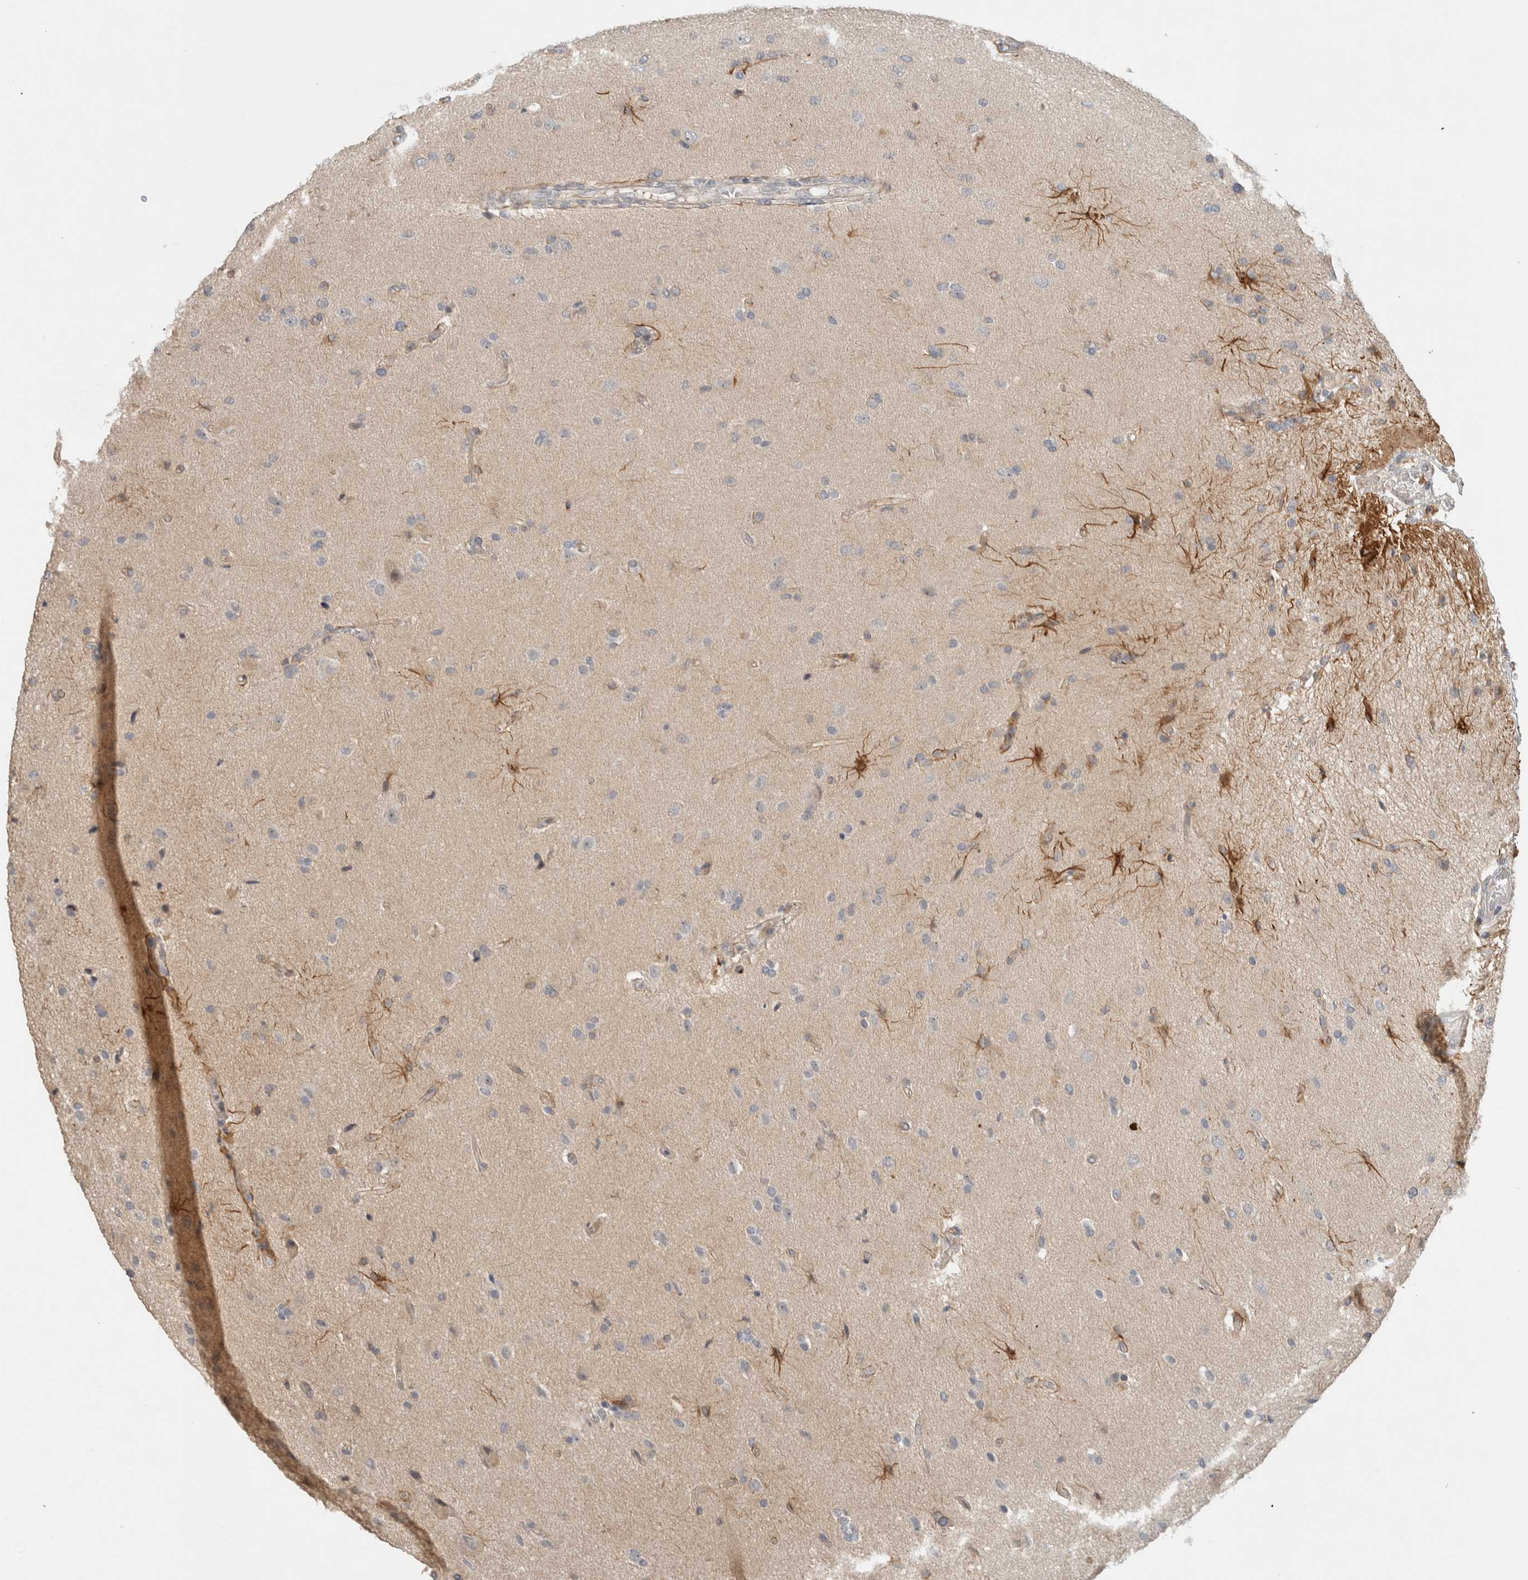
{"staining": {"intensity": "negative", "quantity": "none", "location": "none"}, "tissue": "glioma", "cell_type": "Tumor cells", "image_type": "cancer", "snomed": [{"axis": "morphology", "description": "Glioma, malignant, High grade"}, {"axis": "topography", "description": "Brain"}], "caption": "DAB (3,3'-diaminobenzidine) immunohistochemical staining of glioma exhibits no significant expression in tumor cells.", "gene": "ERCC6L2", "patient": {"sex": "male", "age": 72}}